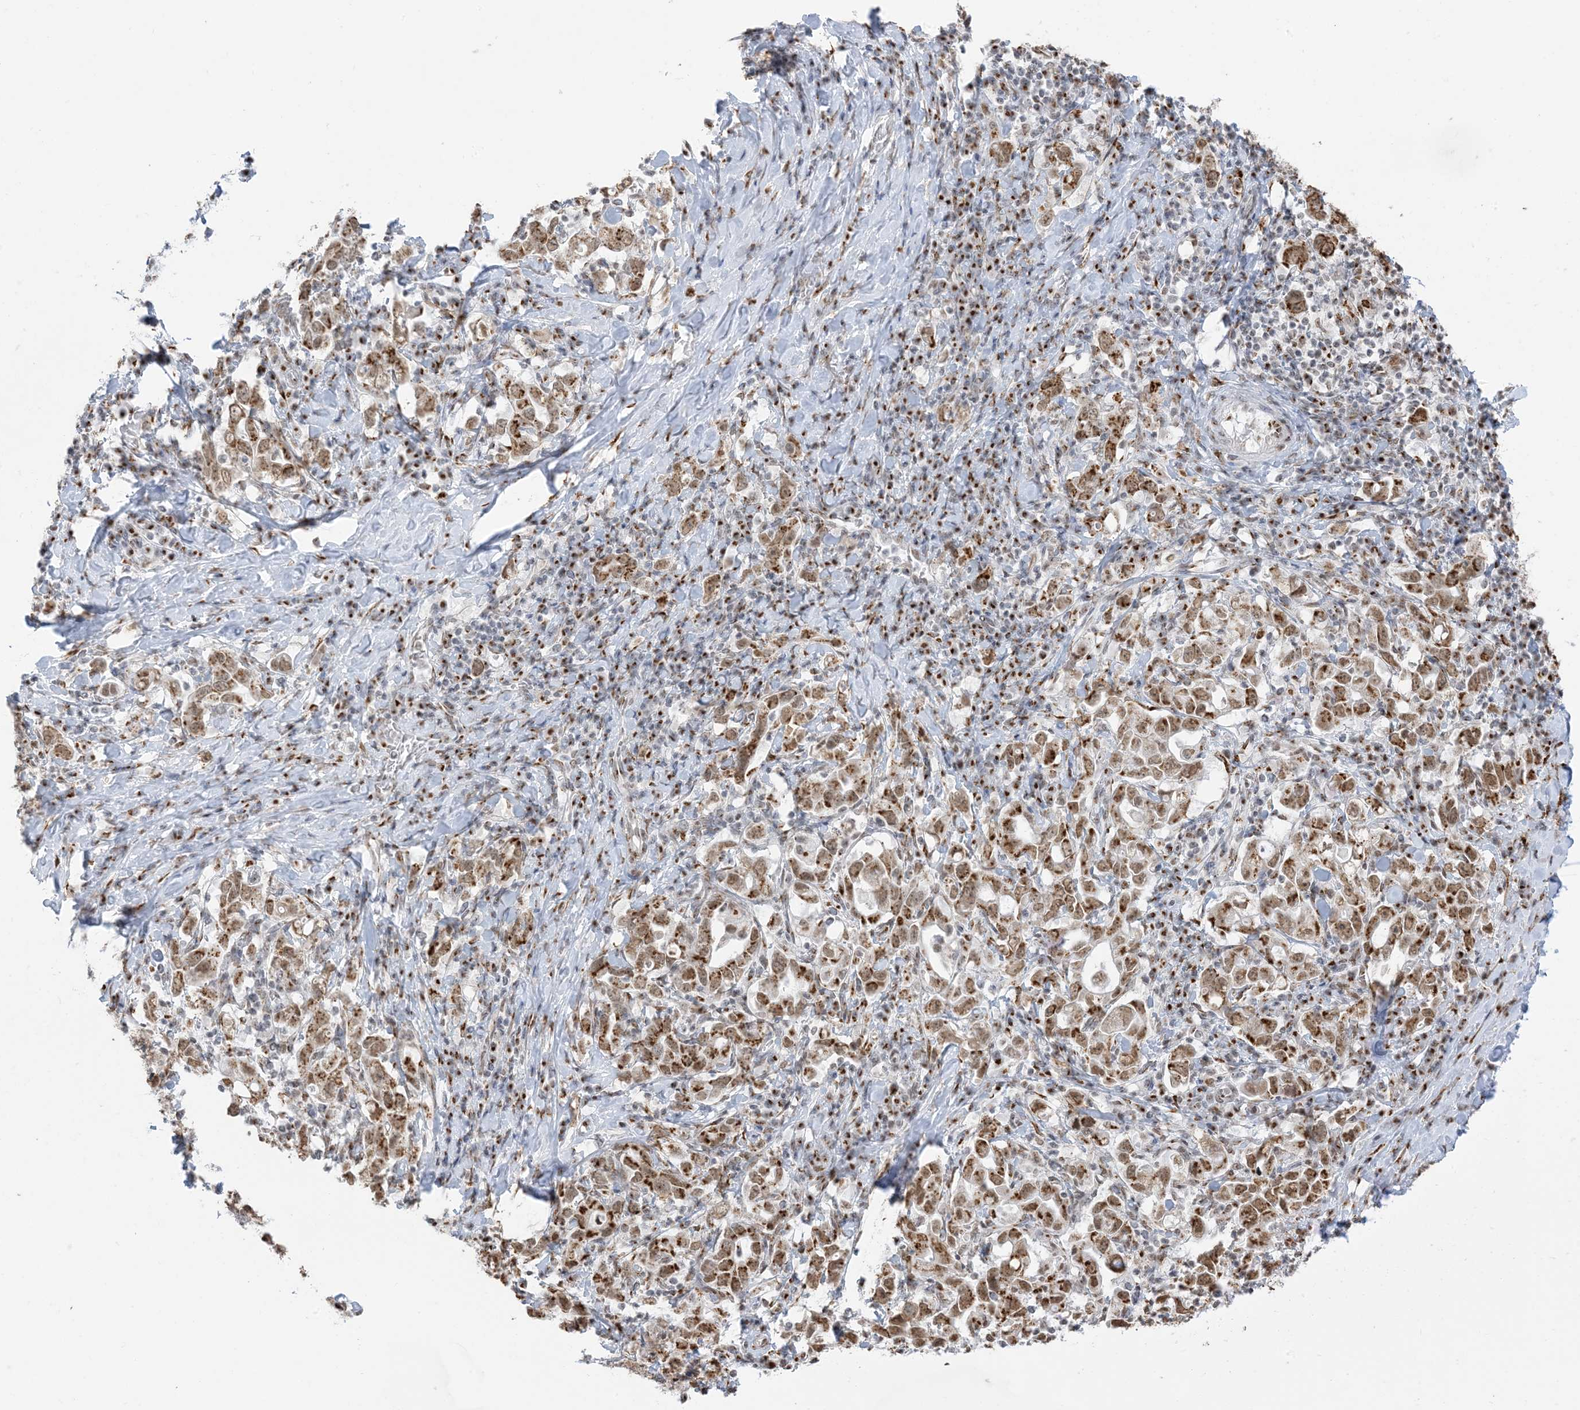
{"staining": {"intensity": "moderate", "quantity": ">75%", "location": "cytoplasmic/membranous,nuclear"}, "tissue": "stomach cancer", "cell_type": "Tumor cells", "image_type": "cancer", "snomed": [{"axis": "morphology", "description": "Adenocarcinoma, NOS"}, {"axis": "topography", "description": "Stomach, upper"}], "caption": "High-power microscopy captured an immunohistochemistry image of adenocarcinoma (stomach), revealing moderate cytoplasmic/membranous and nuclear positivity in about >75% of tumor cells.", "gene": "GPR107", "patient": {"sex": "male", "age": 62}}